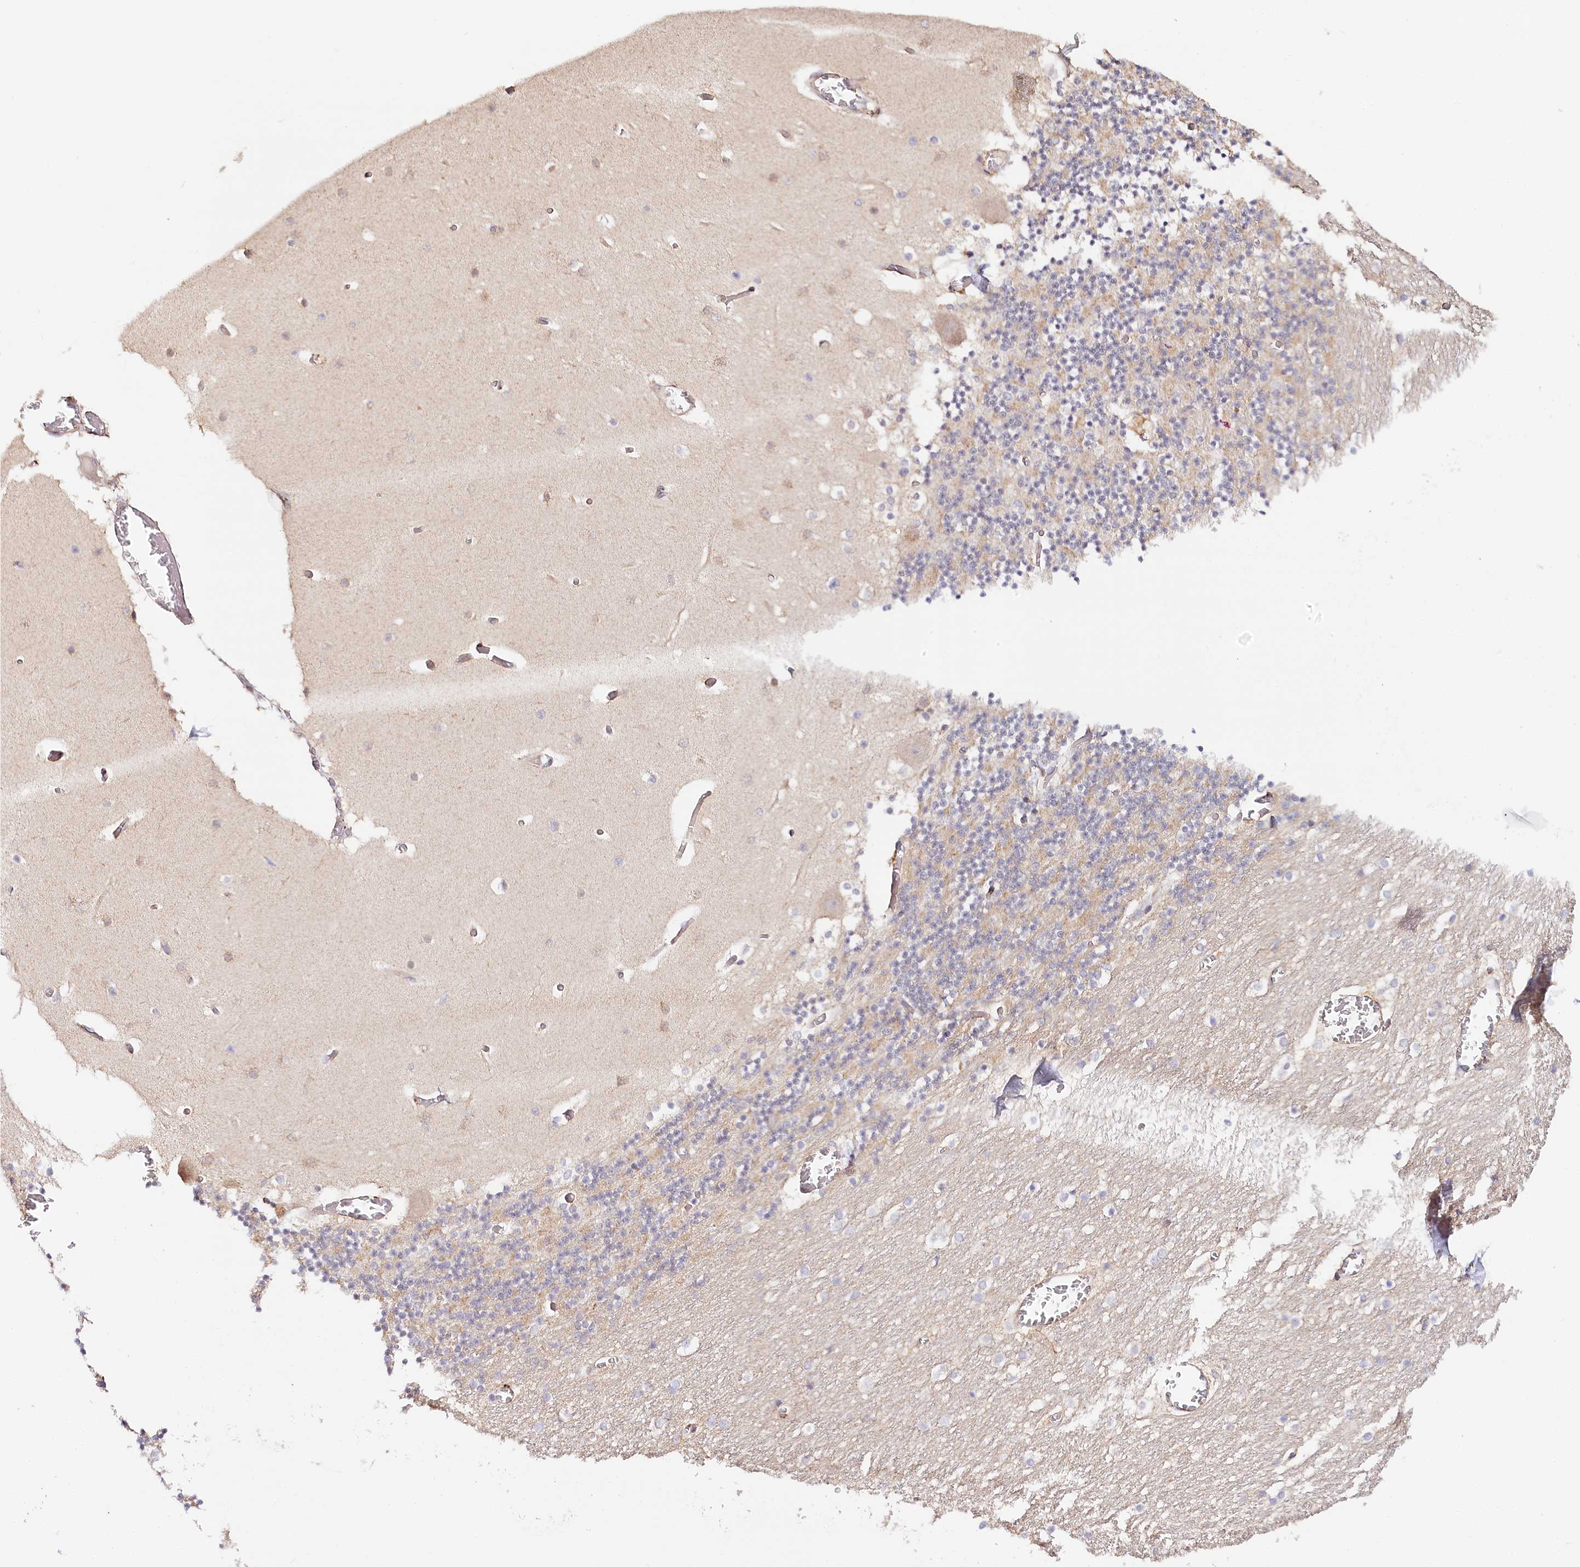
{"staining": {"intensity": "moderate", "quantity": "25%-75%", "location": "cytoplasmic/membranous"}, "tissue": "cerebellum", "cell_type": "Cells in granular layer", "image_type": "normal", "snomed": [{"axis": "morphology", "description": "Normal tissue, NOS"}, {"axis": "topography", "description": "Cerebellum"}], "caption": "Immunohistochemistry photomicrograph of unremarkable cerebellum: human cerebellum stained using immunohistochemistry (IHC) shows medium levels of moderate protein expression localized specifically in the cytoplasmic/membranous of cells in granular layer, appearing as a cytoplasmic/membranous brown color.", "gene": "VEGFA", "patient": {"sex": "female", "age": 28}}